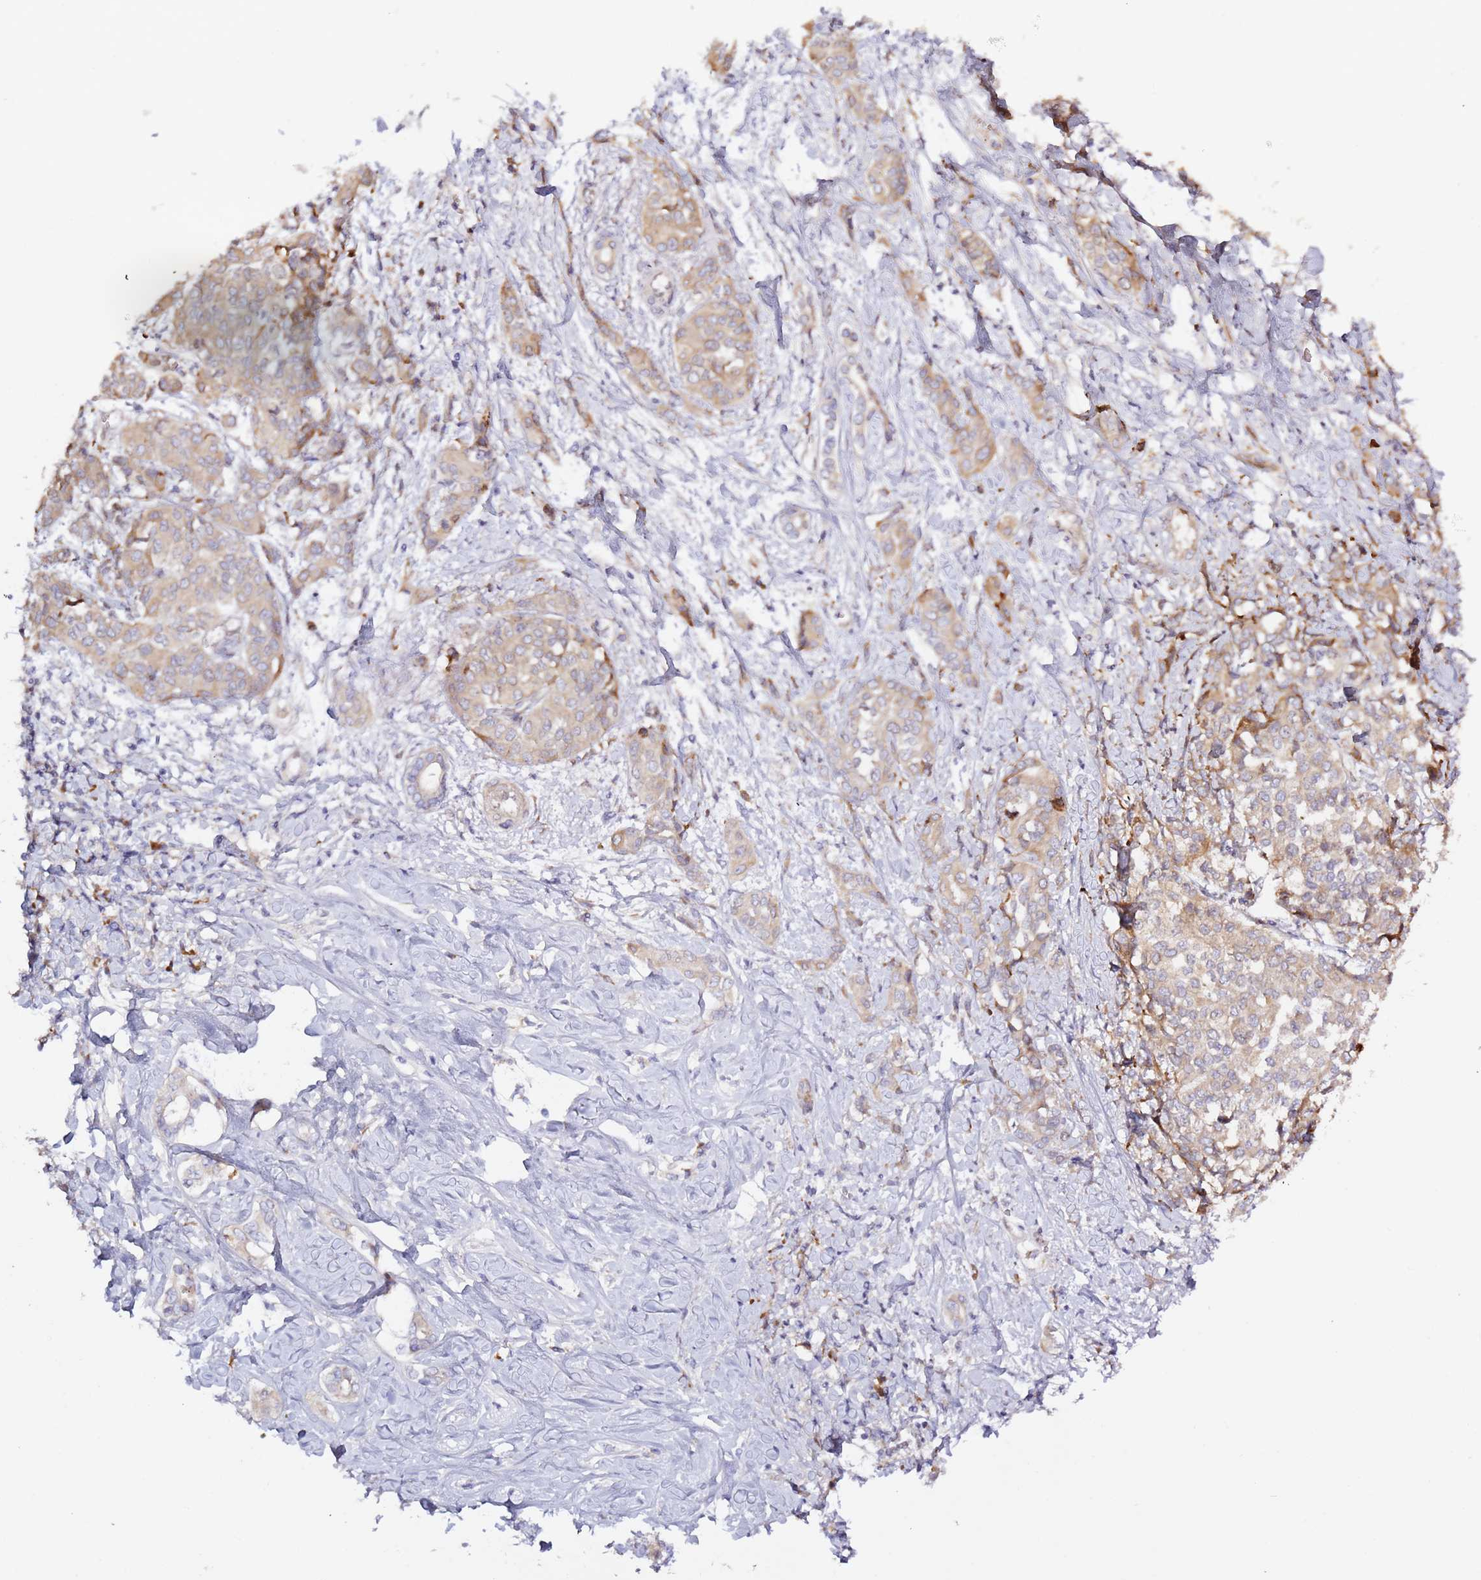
{"staining": {"intensity": "moderate", "quantity": "<25%", "location": "cytoplasmic/membranous"}, "tissue": "liver cancer", "cell_type": "Tumor cells", "image_type": "cancer", "snomed": [{"axis": "morphology", "description": "Cholangiocarcinoma"}, {"axis": "topography", "description": "Liver"}], "caption": "Protein expression by immunohistochemistry (IHC) demonstrates moderate cytoplasmic/membranous positivity in approximately <25% of tumor cells in cholangiocarcinoma (liver). (IHC, brightfield microscopy, high magnification).", "gene": "HSD17B7", "patient": {"sex": "female", "age": 77}}